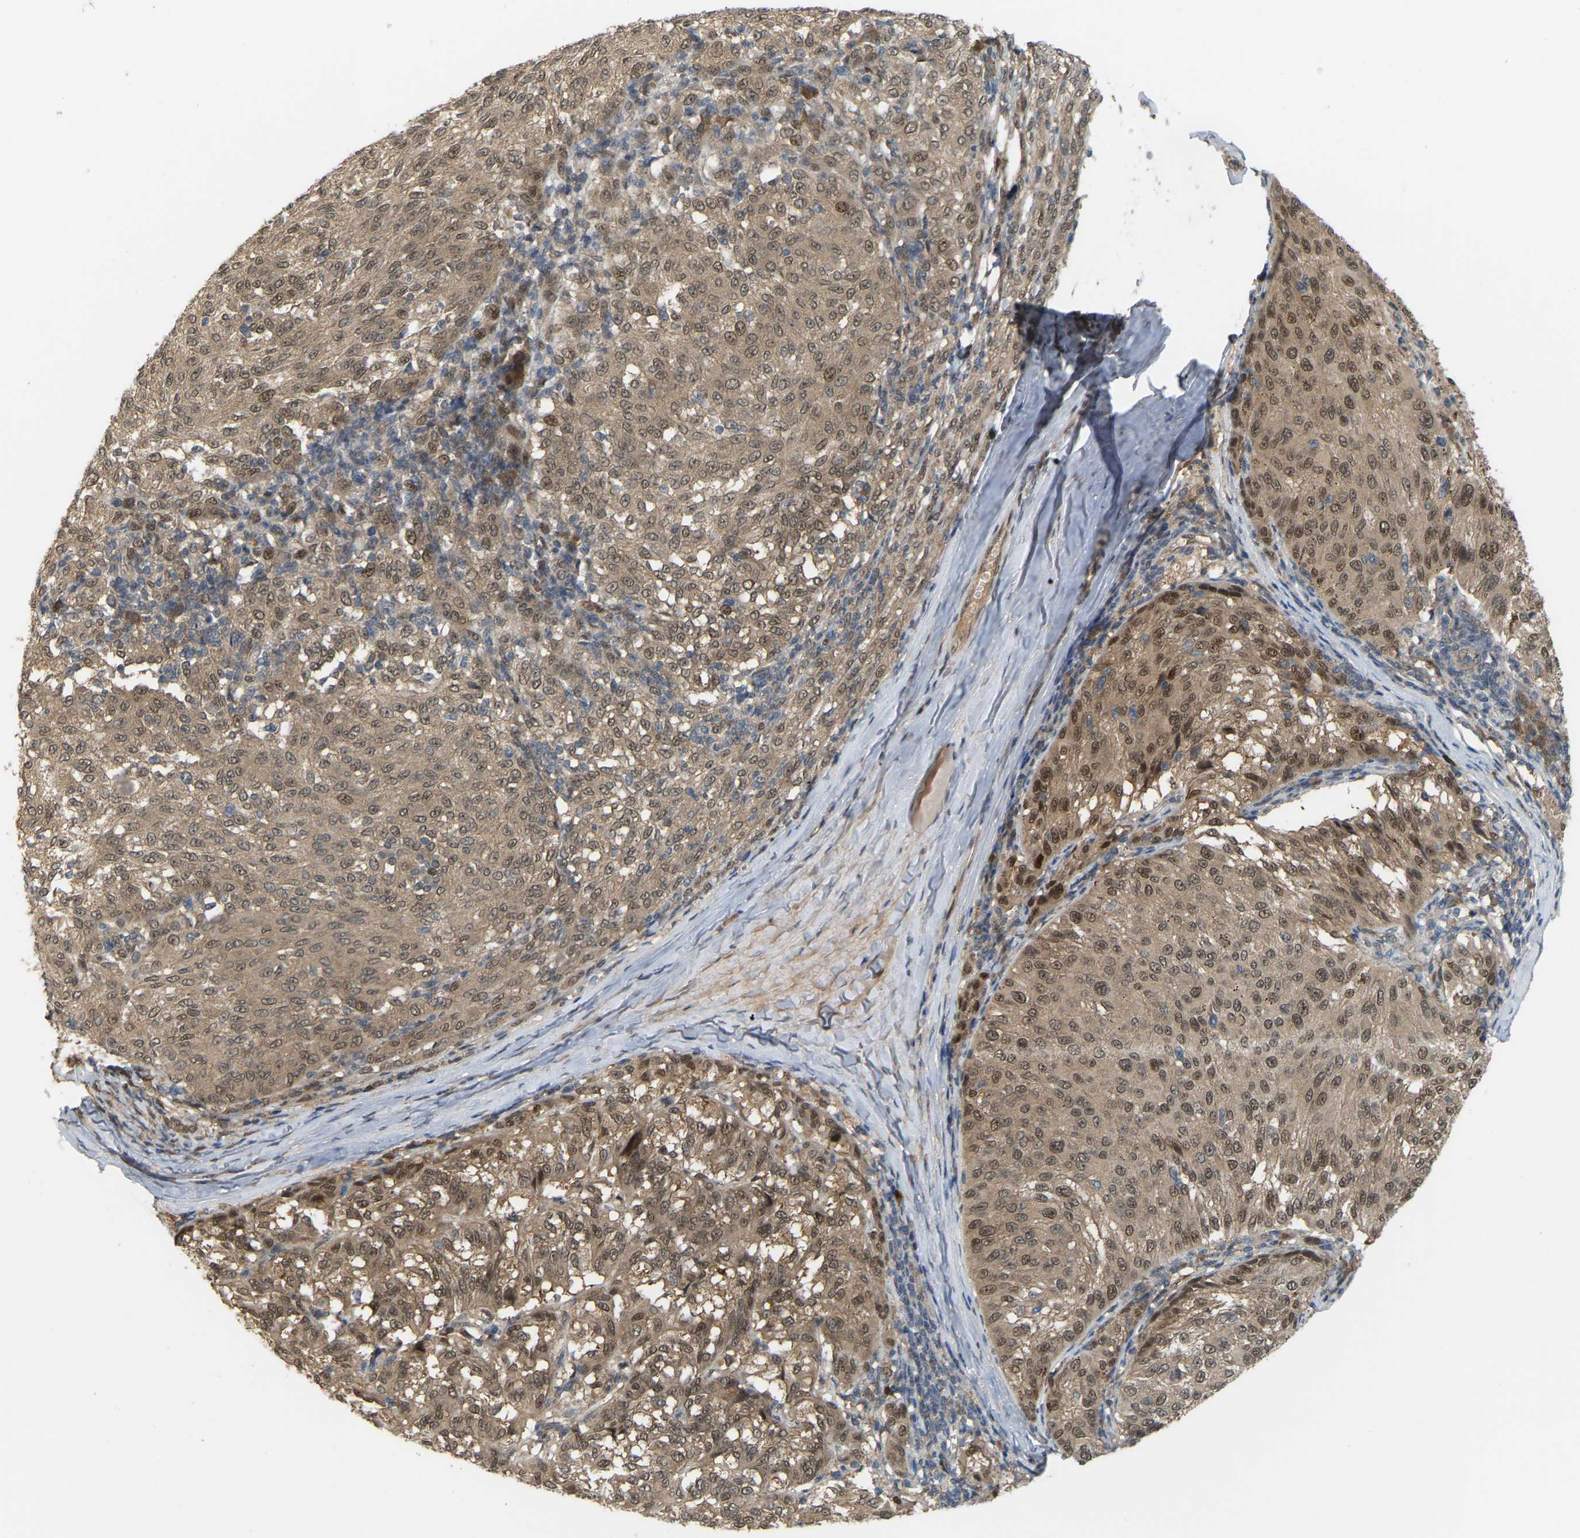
{"staining": {"intensity": "moderate", "quantity": ">75%", "location": "cytoplasmic/membranous"}, "tissue": "melanoma", "cell_type": "Tumor cells", "image_type": "cancer", "snomed": [{"axis": "morphology", "description": "Malignant melanoma, NOS"}, {"axis": "topography", "description": "Skin"}], "caption": "Melanoma stained with IHC reveals moderate cytoplasmic/membranous positivity in about >75% of tumor cells.", "gene": "CROT", "patient": {"sex": "female", "age": 72}}